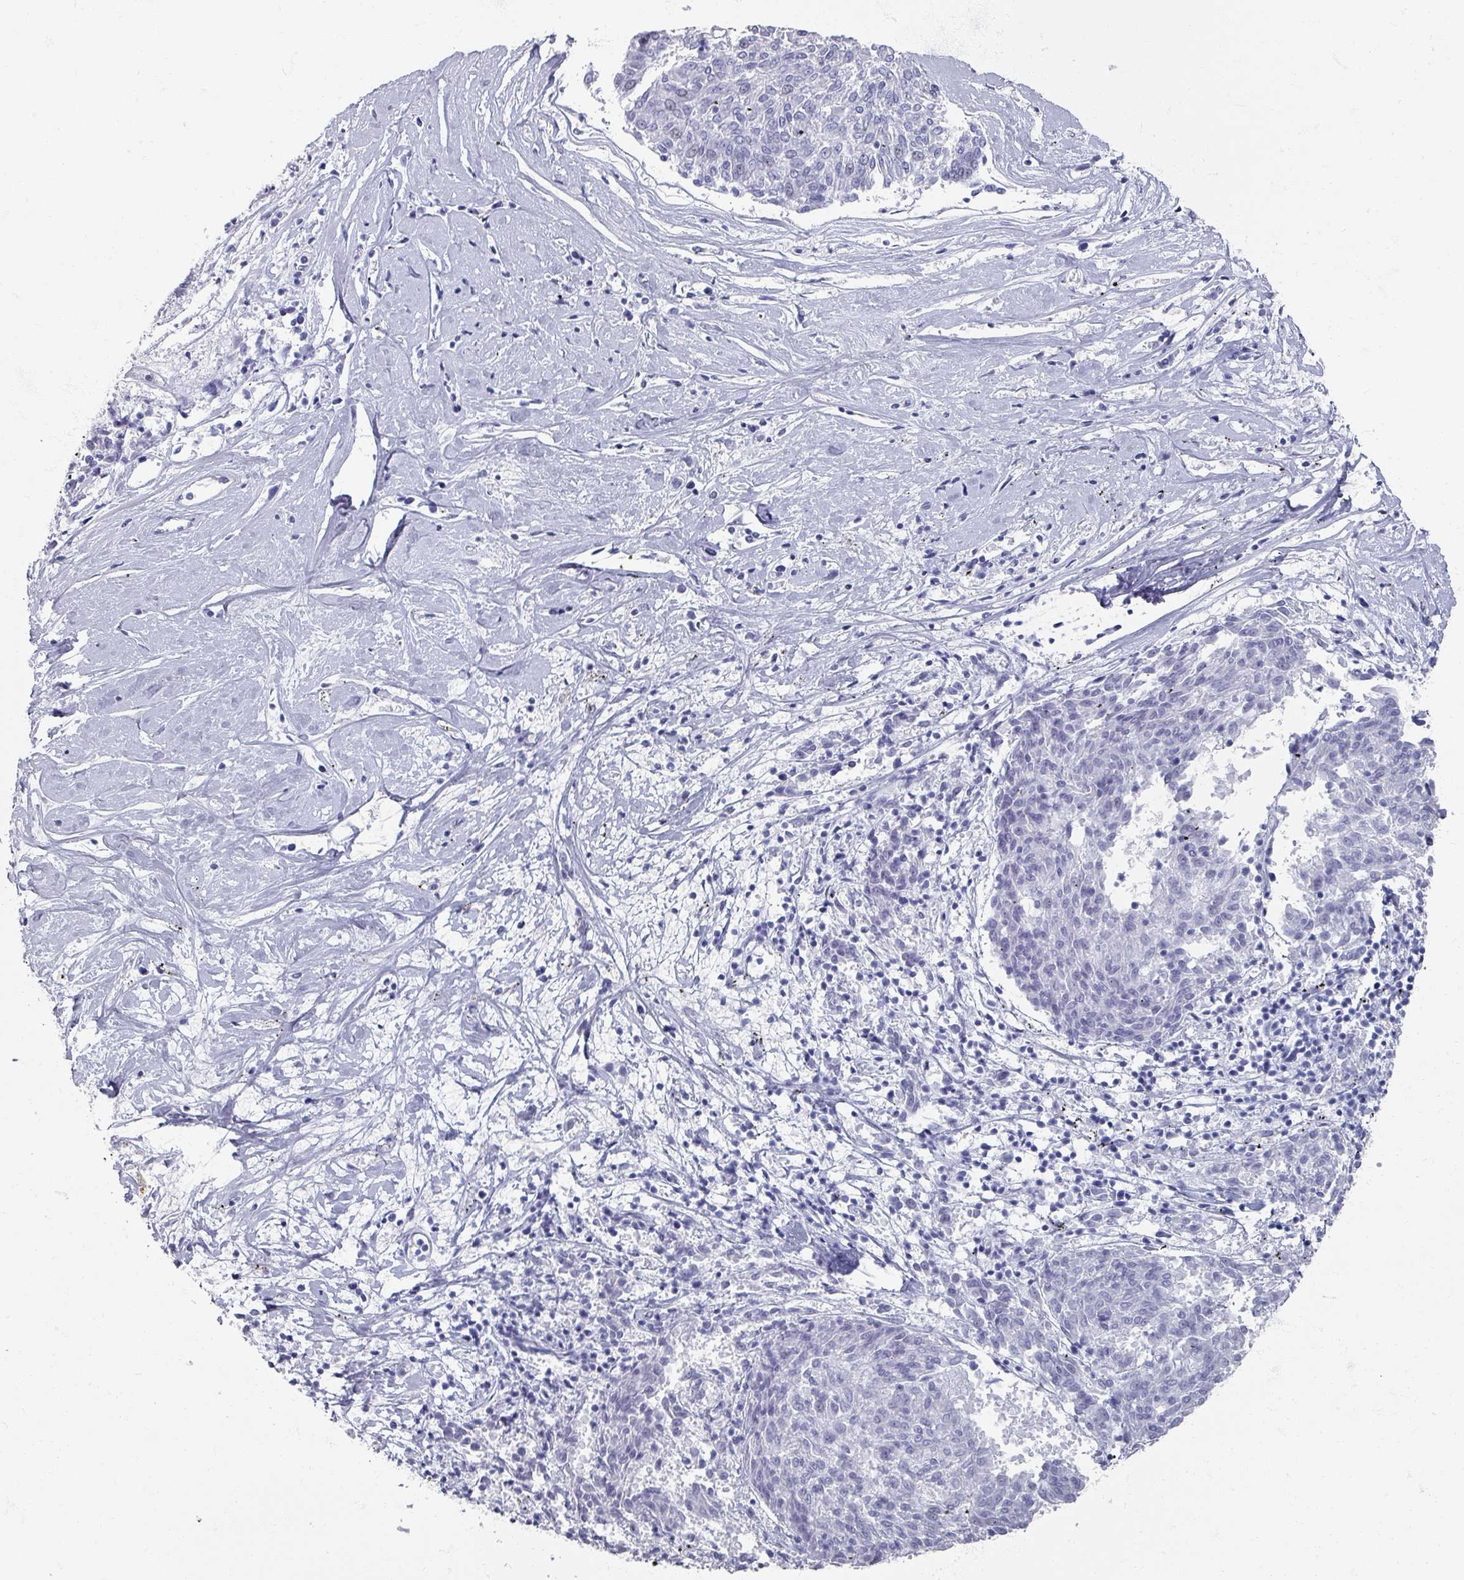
{"staining": {"intensity": "negative", "quantity": "none", "location": "none"}, "tissue": "melanoma", "cell_type": "Tumor cells", "image_type": "cancer", "snomed": [{"axis": "morphology", "description": "Malignant melanoma, NOS"}, {"axis": "topography", "description": "Skin"}], "caption": "Immunohistochemical staining of human melanoma displays no significant staining in tumor cells.", "gene": "OMG", "patient": {"sex": "female", "age": 72}}